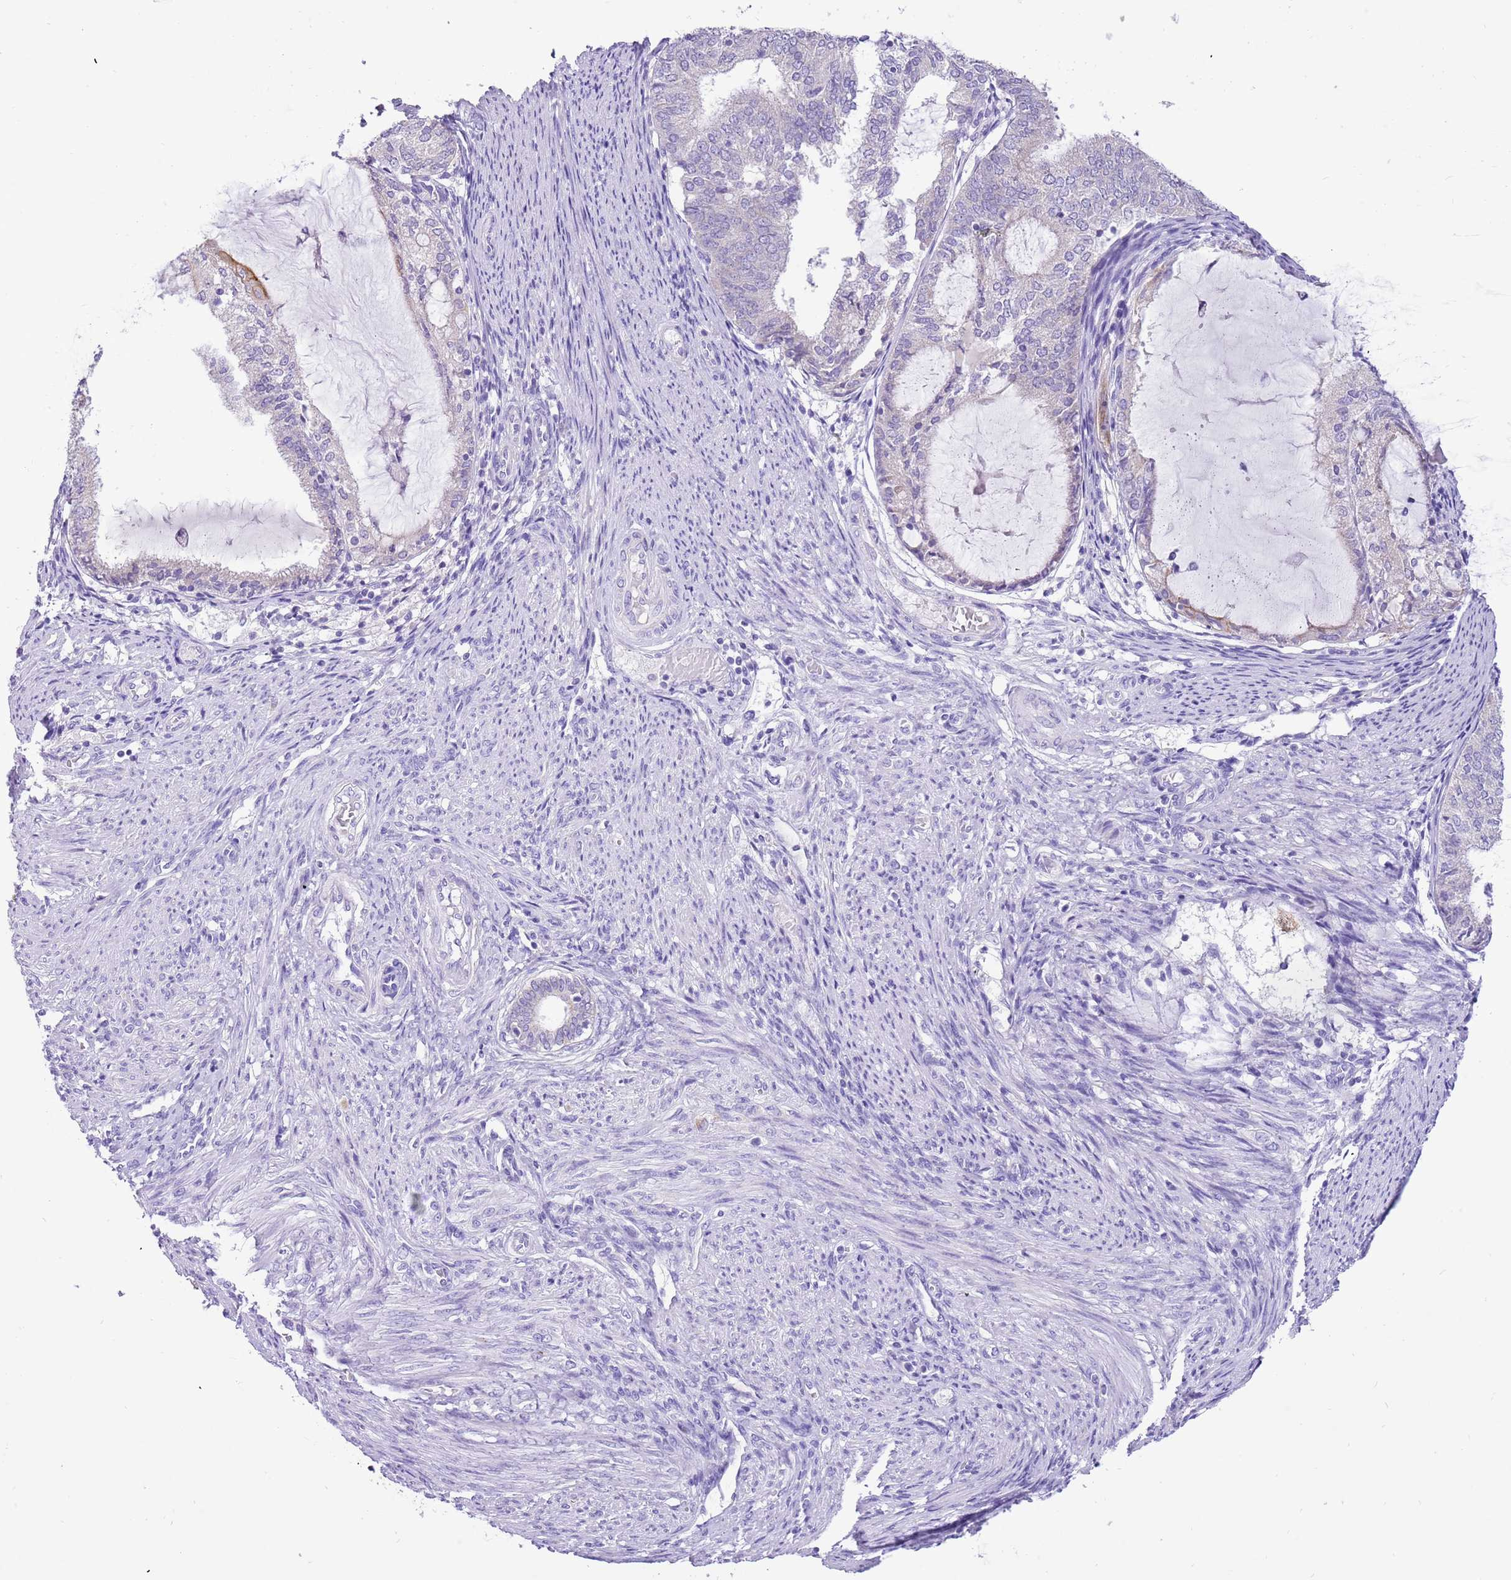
{"staining": {"intensity": "moderate", "quantity": "<25%", "location": "cytoplasmic/membranous"}, "tissue": "endometrial cancer", "cell_type": "Tumor cells", "image_type": "cancer", "snomed": [{"axis": "morphology", "description": "Adenocarcinoma, NOS"}, {"axis": "topography", "description": "Endometrium"}], "caption": "Protein analysis of endometrial adenocarcinoma tissue demonstrates moderate cytoplasmic/membranous expression in about <25% of tumor cells.", "gene": "R3HDM4", "patient": {"sex": "female", "age": 81}}